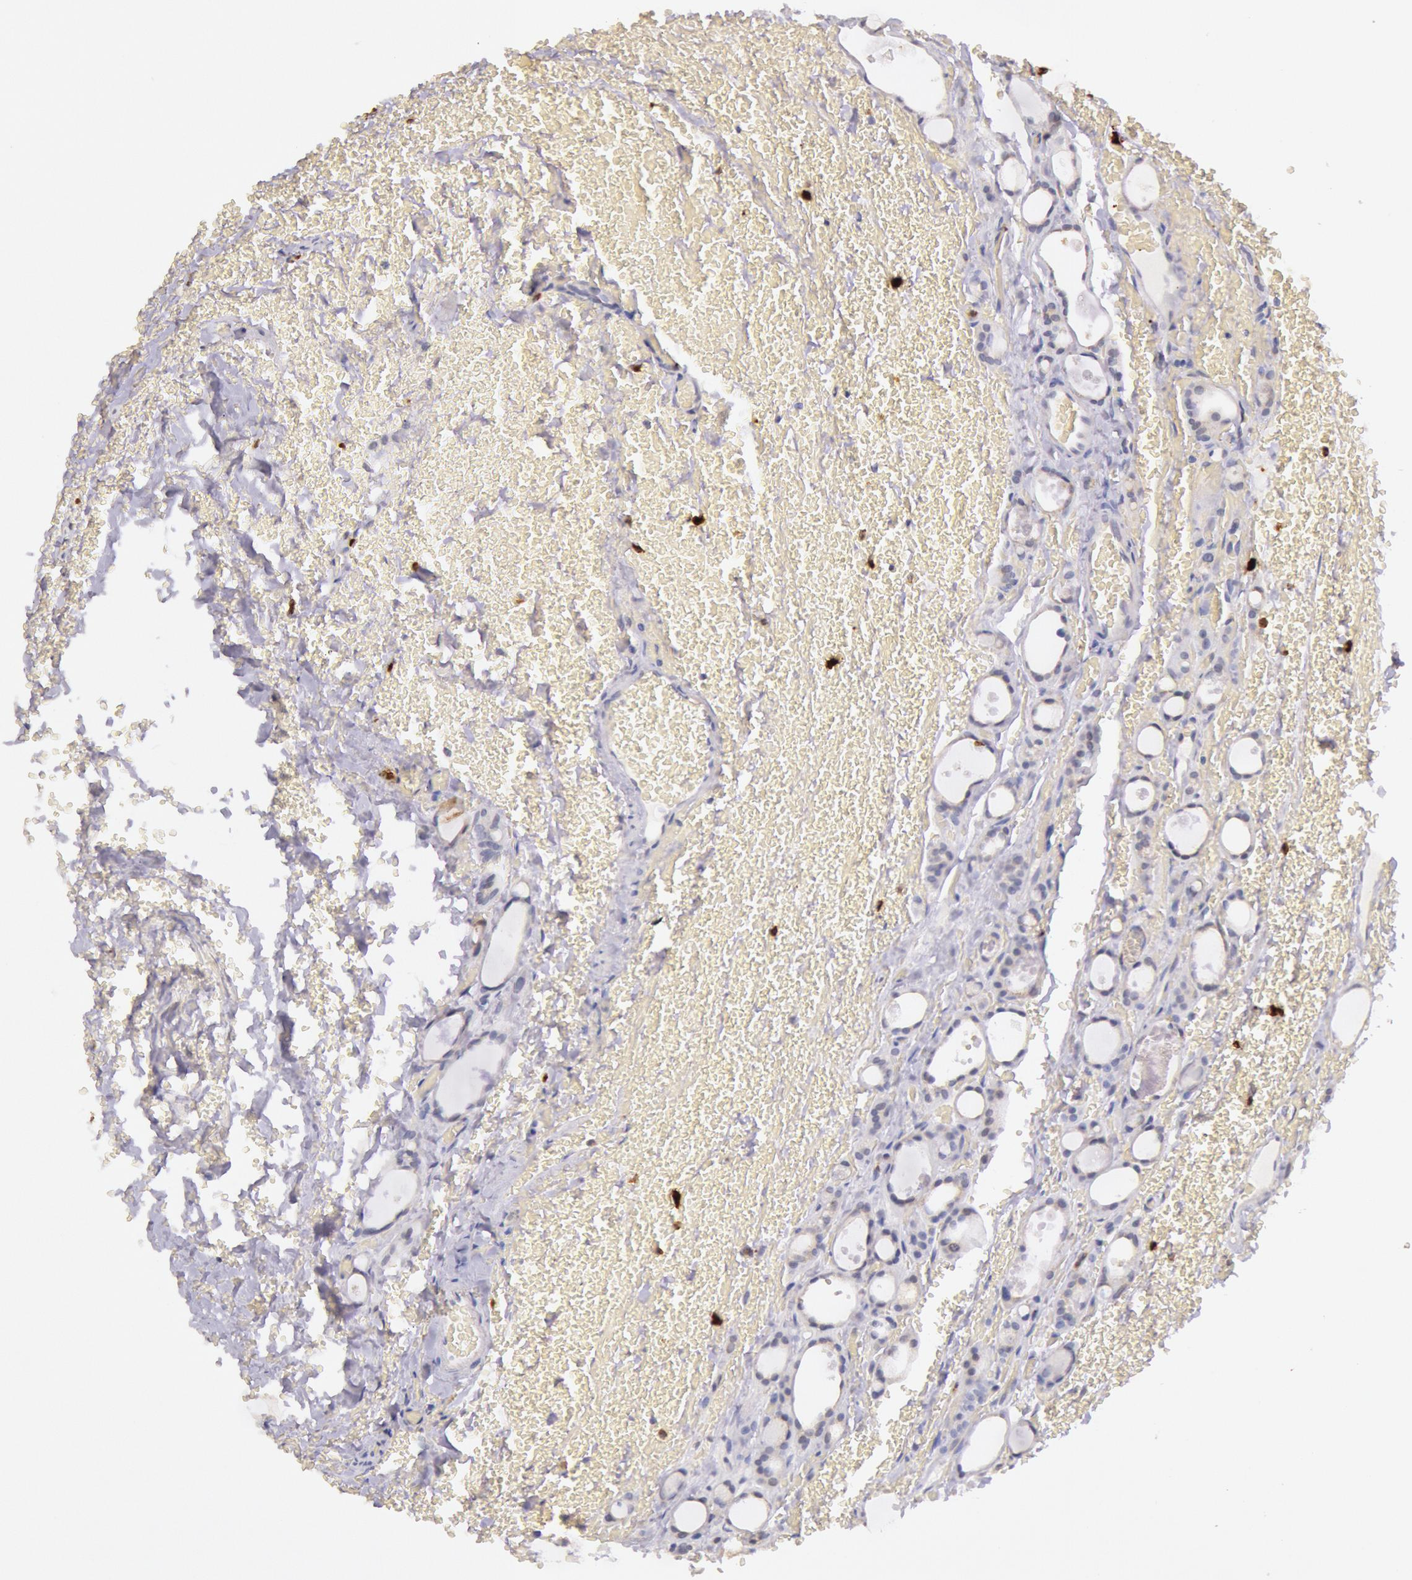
{"staining": {"intensity": "negative", "quantity": "none", "location": "none"}, "tissue": "thyroid cancer", "cell_type": "Tumor cells", "image_type": "cancer", "snomed": [{"axis": "morphology", "description": "Follicular adenoma carcinoma, NOS"}, {"axis": "topography", "description": "Thyroid gland"}], "caption": "Immunohistochemical staining of thyroid cancer (follicular adenoma carcinoma) shows no significant expression in tumor cells.", "gene": "KDM6A", "patient": {"sex": "female", "age": 71}}